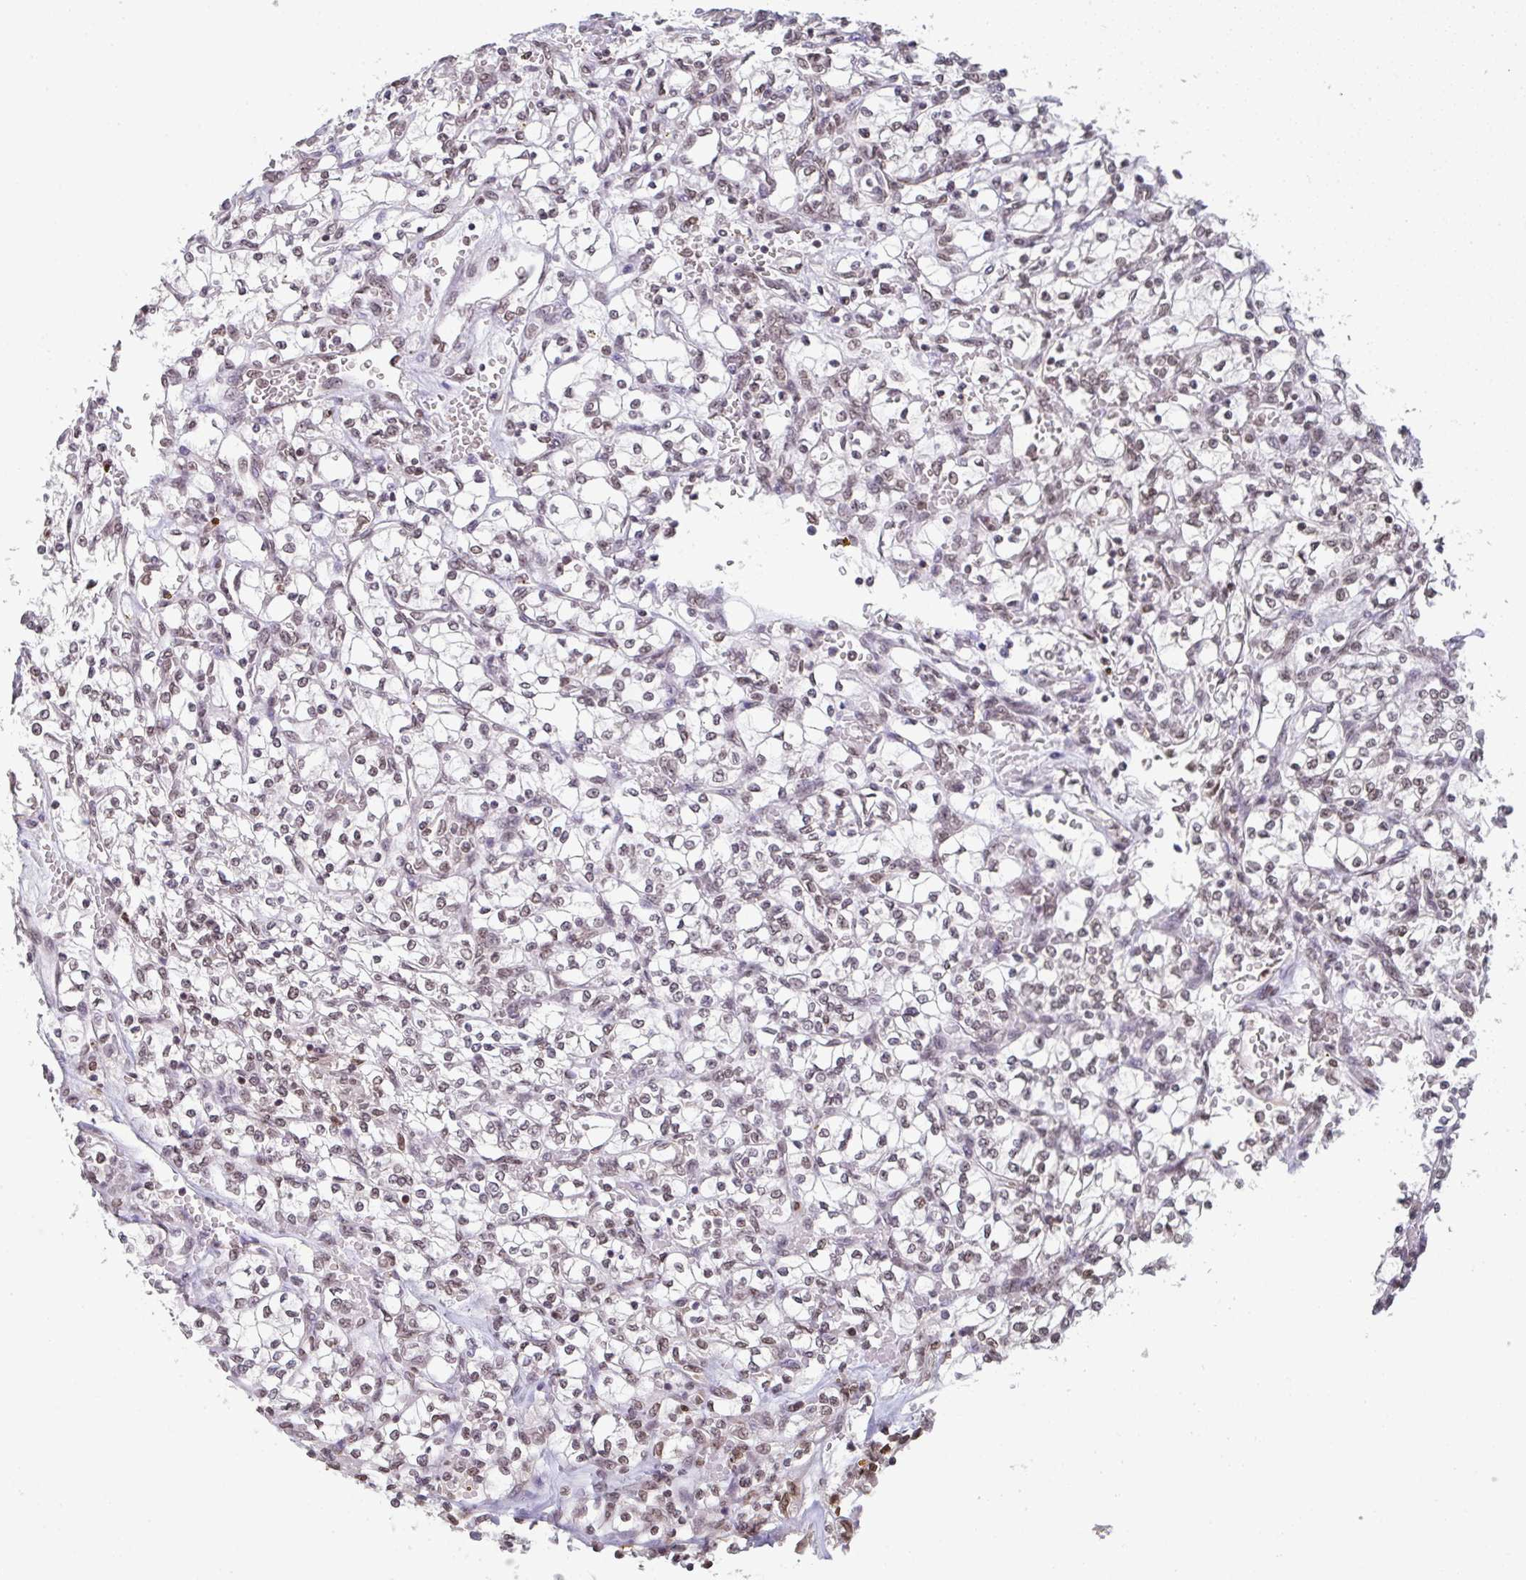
{"staining": {"intensity": "weak", "quantity": ">75%", "location": "nuclear"}, "tissue": "renal cancer", "cell_type": "Tumor cells", "image_type": "cancer", "snomed": [{"axis": "morphology", "description": "Adenocarcinoma, NOS"}, {"axis": "topography", "description": "Kidney"}], "caption": "Immunohistochemistry (IHC) of human renal cancer displays low levels of weak nuclear positivity in about >75% of tumor cells. The protein of interest is shown in brown color, while the nuclei are stained blue.", "gene": "DKC1", "patient": {"sex": "female", "age": 64}}